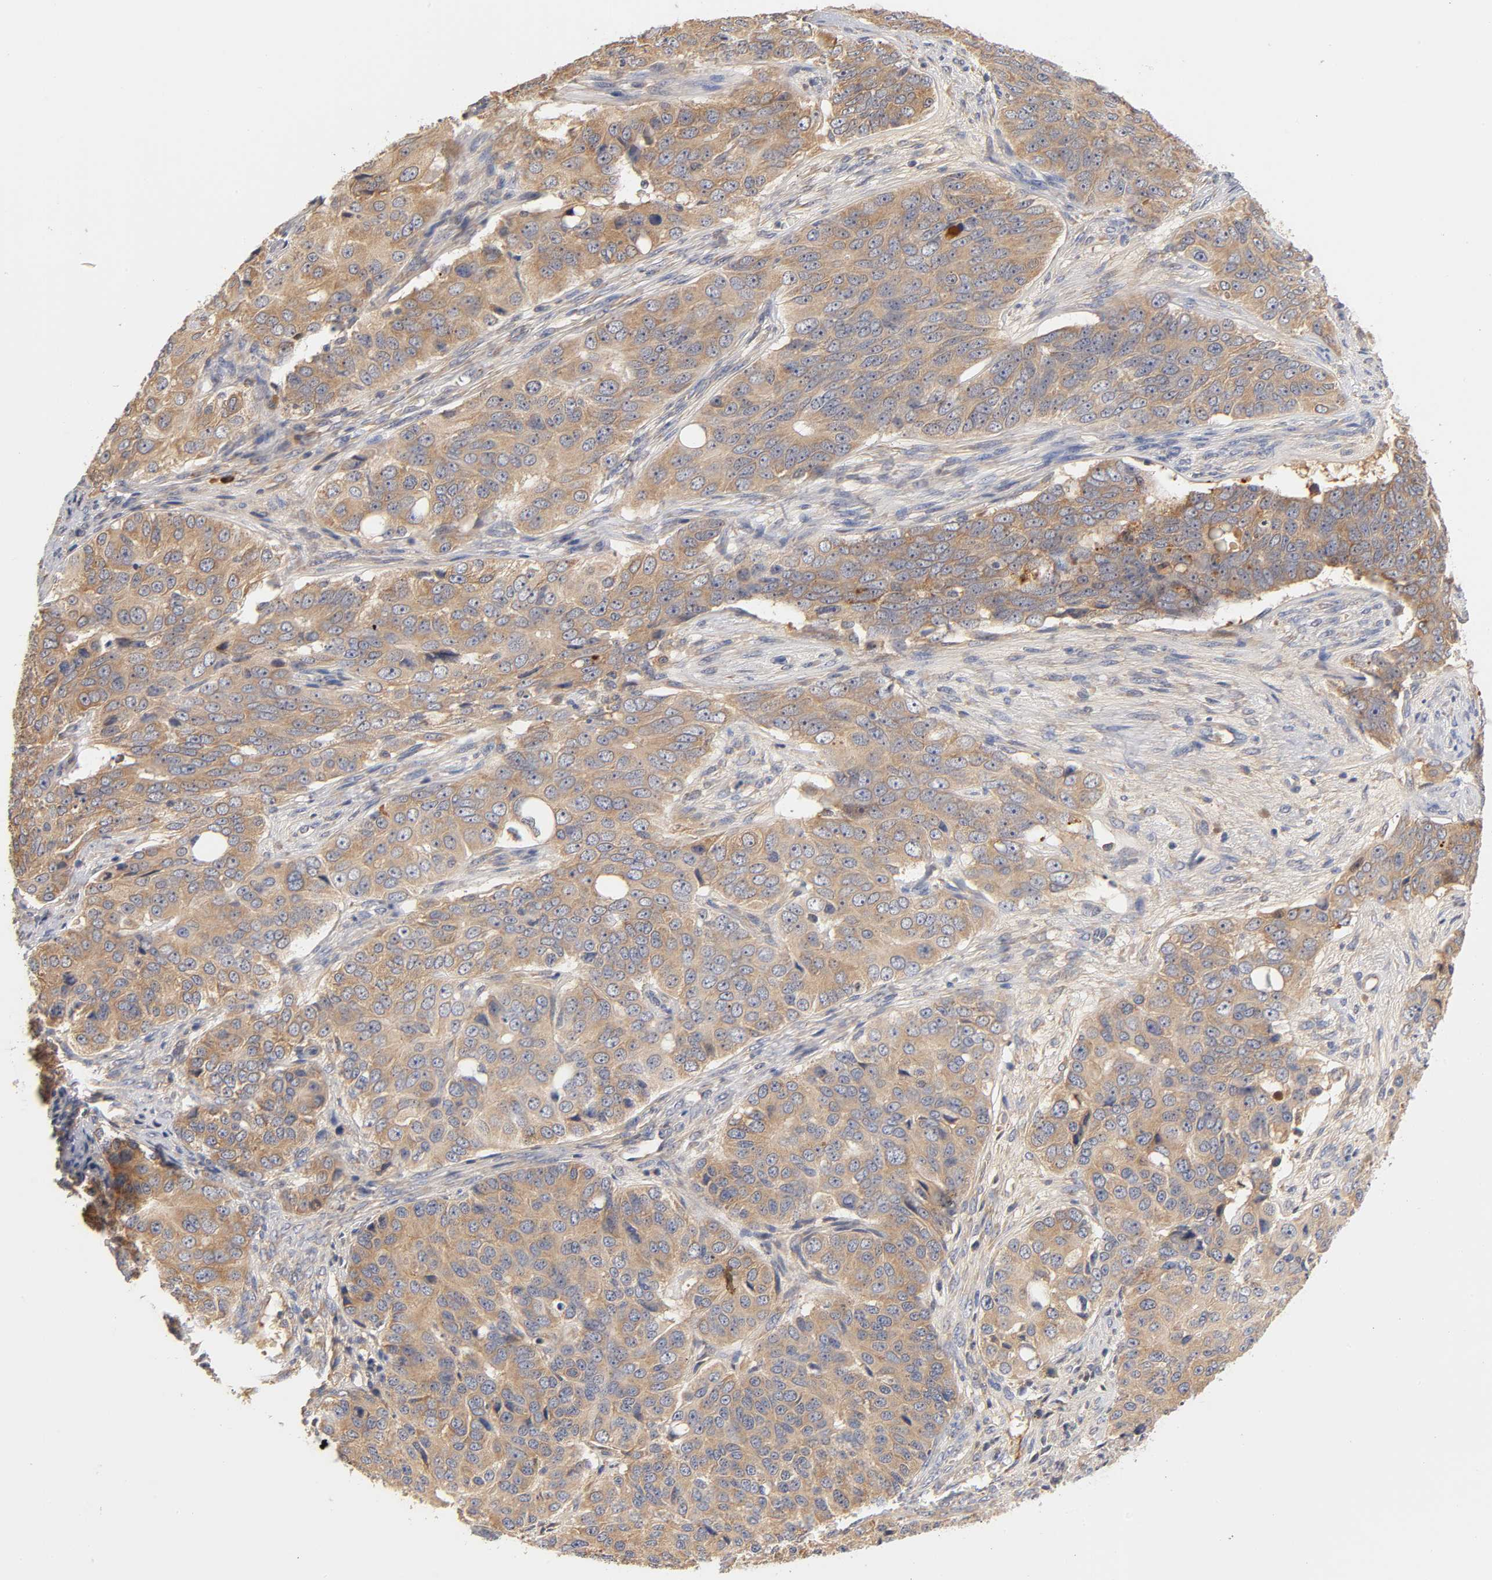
{"staining": {"intensity": "moderate", "quantity": ">75%", "location": "cytoplasmic/membranous"}, "tissue": "ovarian cancer", "cell_type": "Tumor cells", "image_type": "cancer", "snomed": [{"axis": "morphology", "description": "Carcinoma, endometroid"}, {"axis": "topography", "description": "Ovary"}], "caption": "A histopathology image showing moderate cytoplasmic/membranous staining in approximately >75% of tumor cells in ovarian endometroid carcinoma, as visualized by brown immunohistochemical staining.", "gene": "RPS29", "patient": {"sex": "female", "age": 51}}